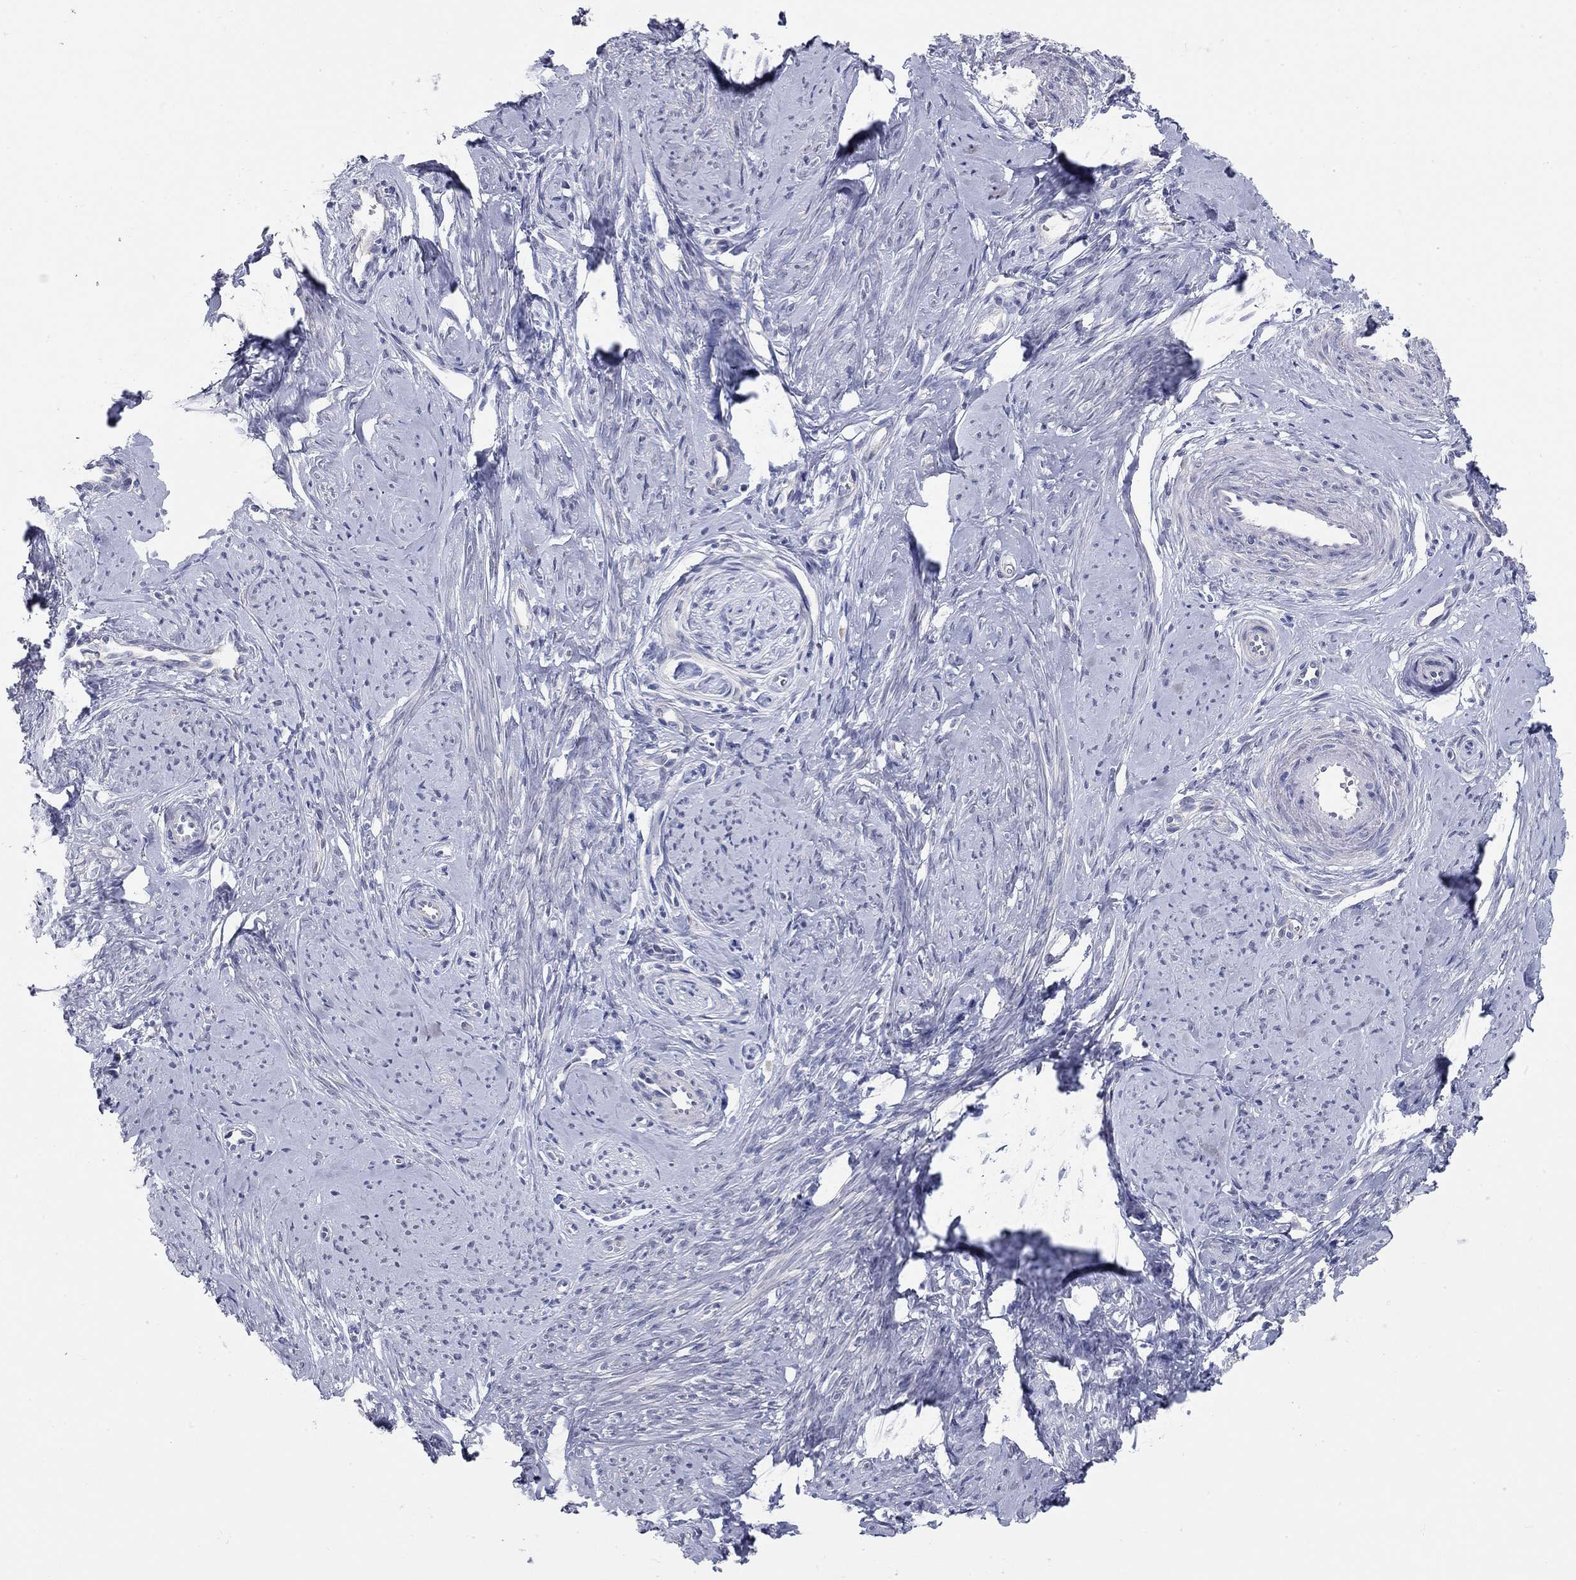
{"staining": {"intensity": "negative", "quantity": "none", "location": "none"}, "tissue": "smooth muscle", "cell_type": "Smooth muscle cells", "image_type": "normal", "snomed": [{"axis": "morphology", "description": "Normal tissue, NOS"}, {"axis": "topography", "description": "Smooth muscle"}], "caption": "Immunohistochemical staining of benign smooth muscle reveals no significant staining in smooth muscle cells. (Stains: DAB (3,3'-diaminobenzidine) IHC with hematoxylin counter stain, Microscopy: brightfield microscopy at high magnification).", "gene": "WASF3", "patient": {"sex": "female", "age": 48}}